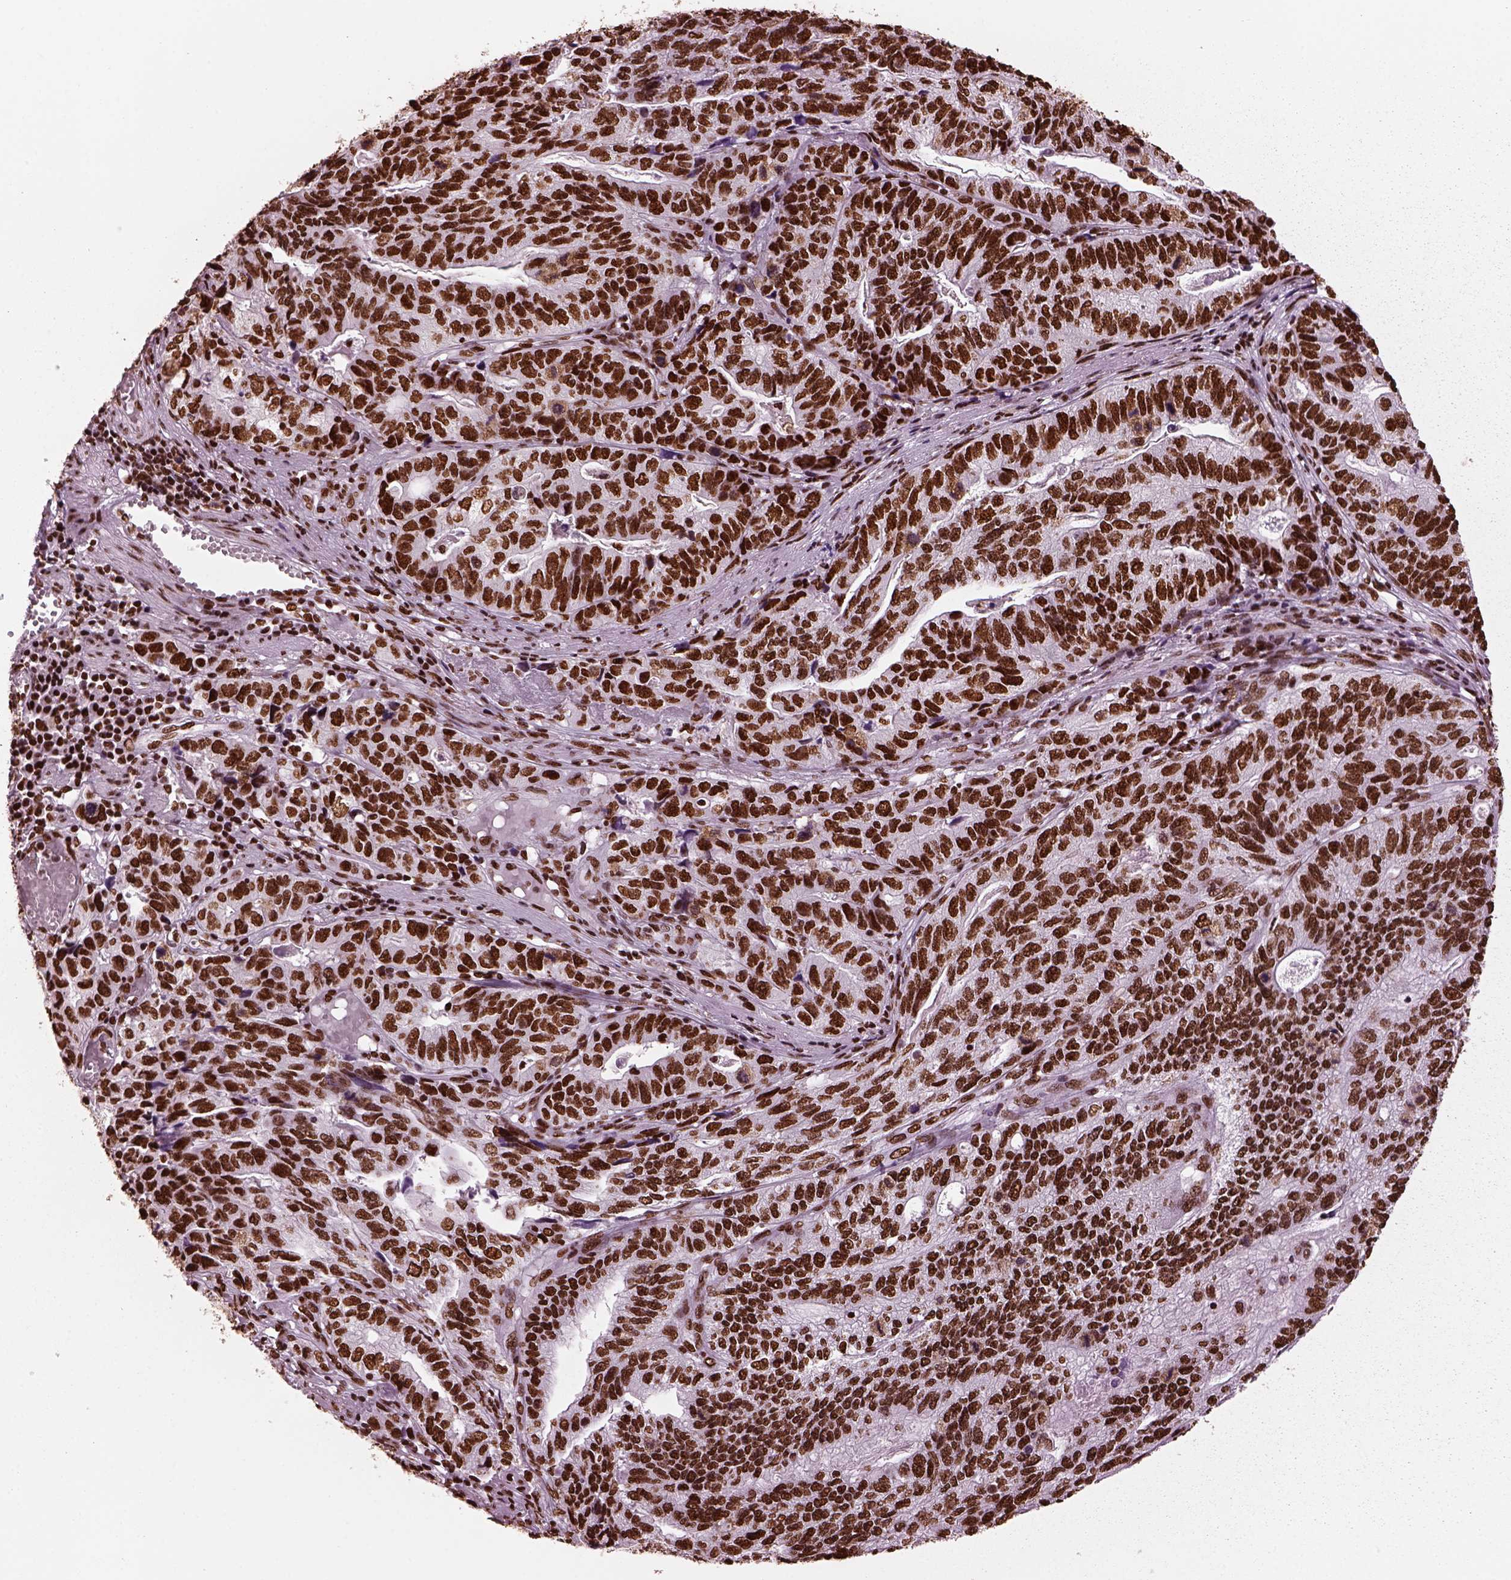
{"staining": {"intensity": "strong", "quantity": ">75%", "location": "nuclear"}, "tissue": "stomach cancer", "cell_type": "Tumor cells", "image_type": "cancer", "snomed": [{"axis": "morphology", "description": "Adenocarcinoma, NOS"}, {"axis": "topography", "description": "Stomach, upper"}], "caption": "Tumor cells demonstrate high levels of strong nuclear expression in approximately >75% of cells in adenocarcinoma (stomach).", "gene": "CBFA2T3", "patient": {"sex": "female", "age": 67}}